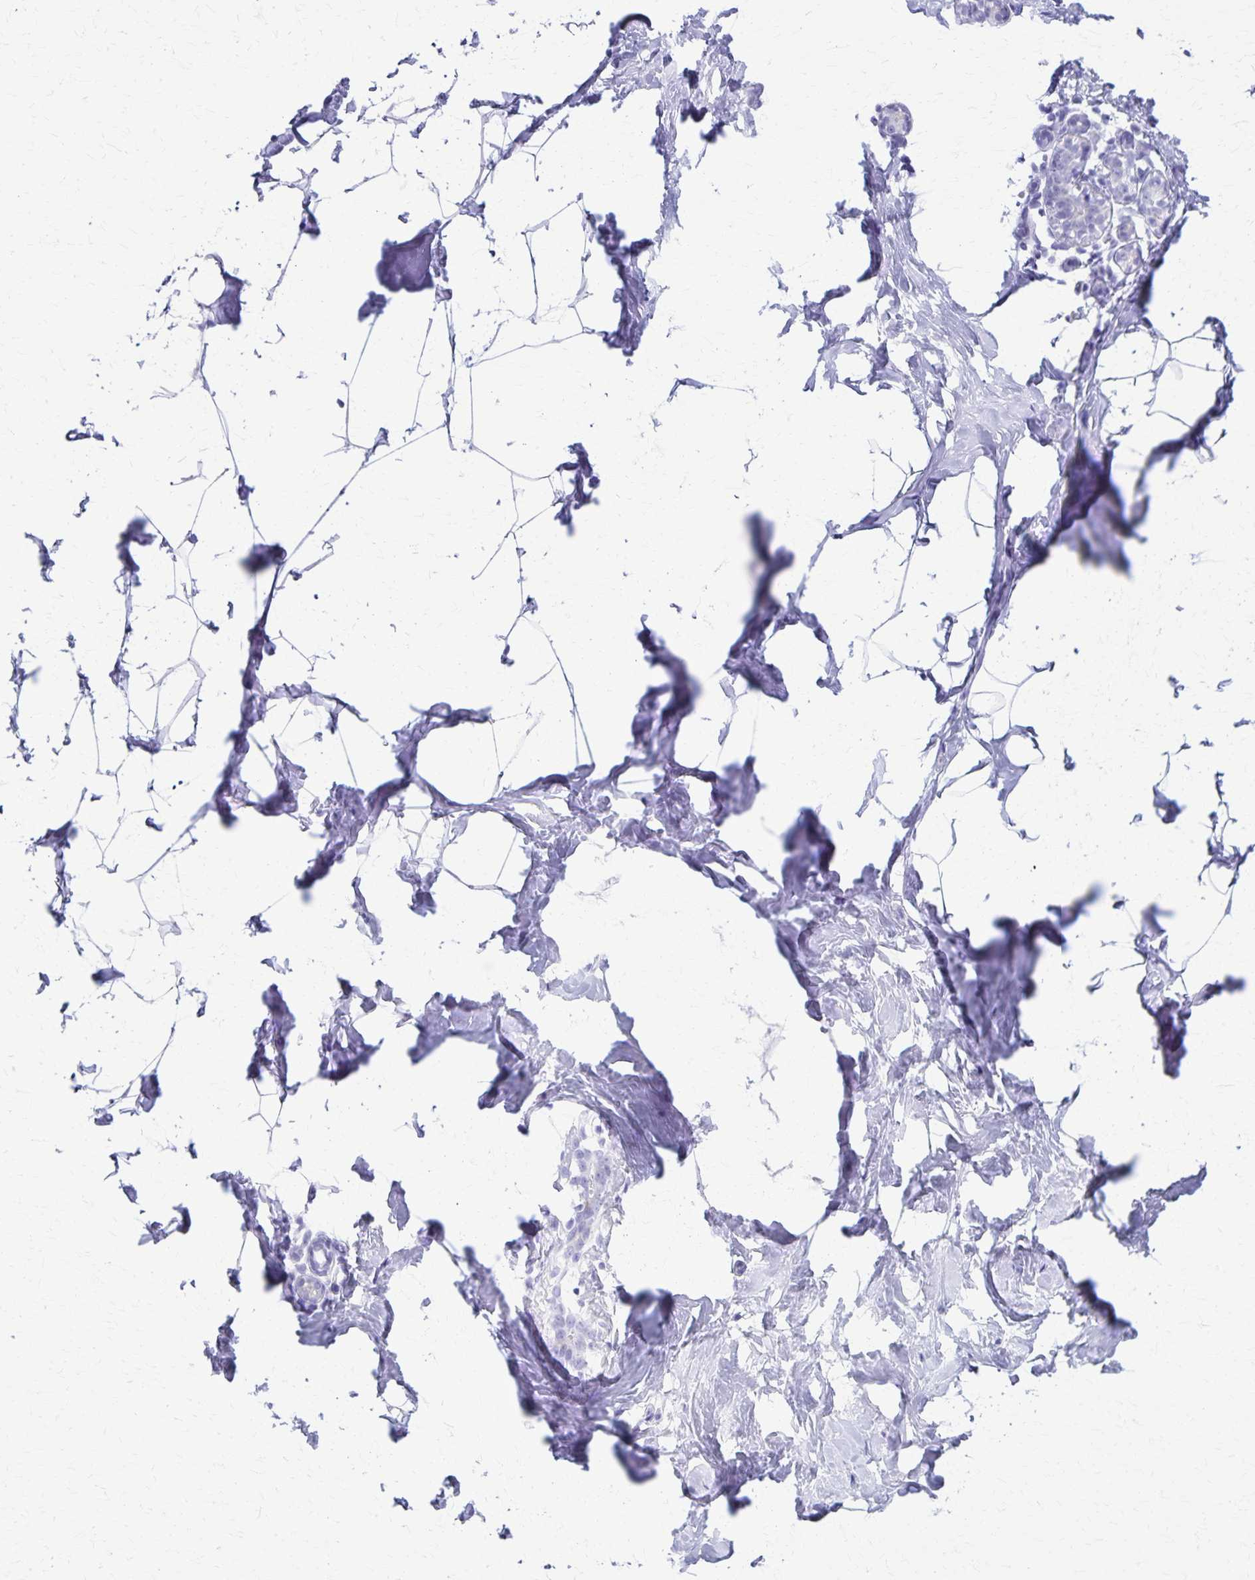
{"staining": {"intensity": "negative", "quantity": "none", "location": "none"}, "tissue": "breast", "cell_type": "Adipocytes", "image_type": "normal", "snomed": [{"axis": "morphology", "description": "Normal tissue, NOS"}, {"axis": "topography", "description": "Breast"}], "caption": "An immunohistochemistry micrograph of normal breast is shown. There is no staining in adipocytes of breast.", "gene": "DEFA5", "patient": {"sex": "female", "age": 32}}